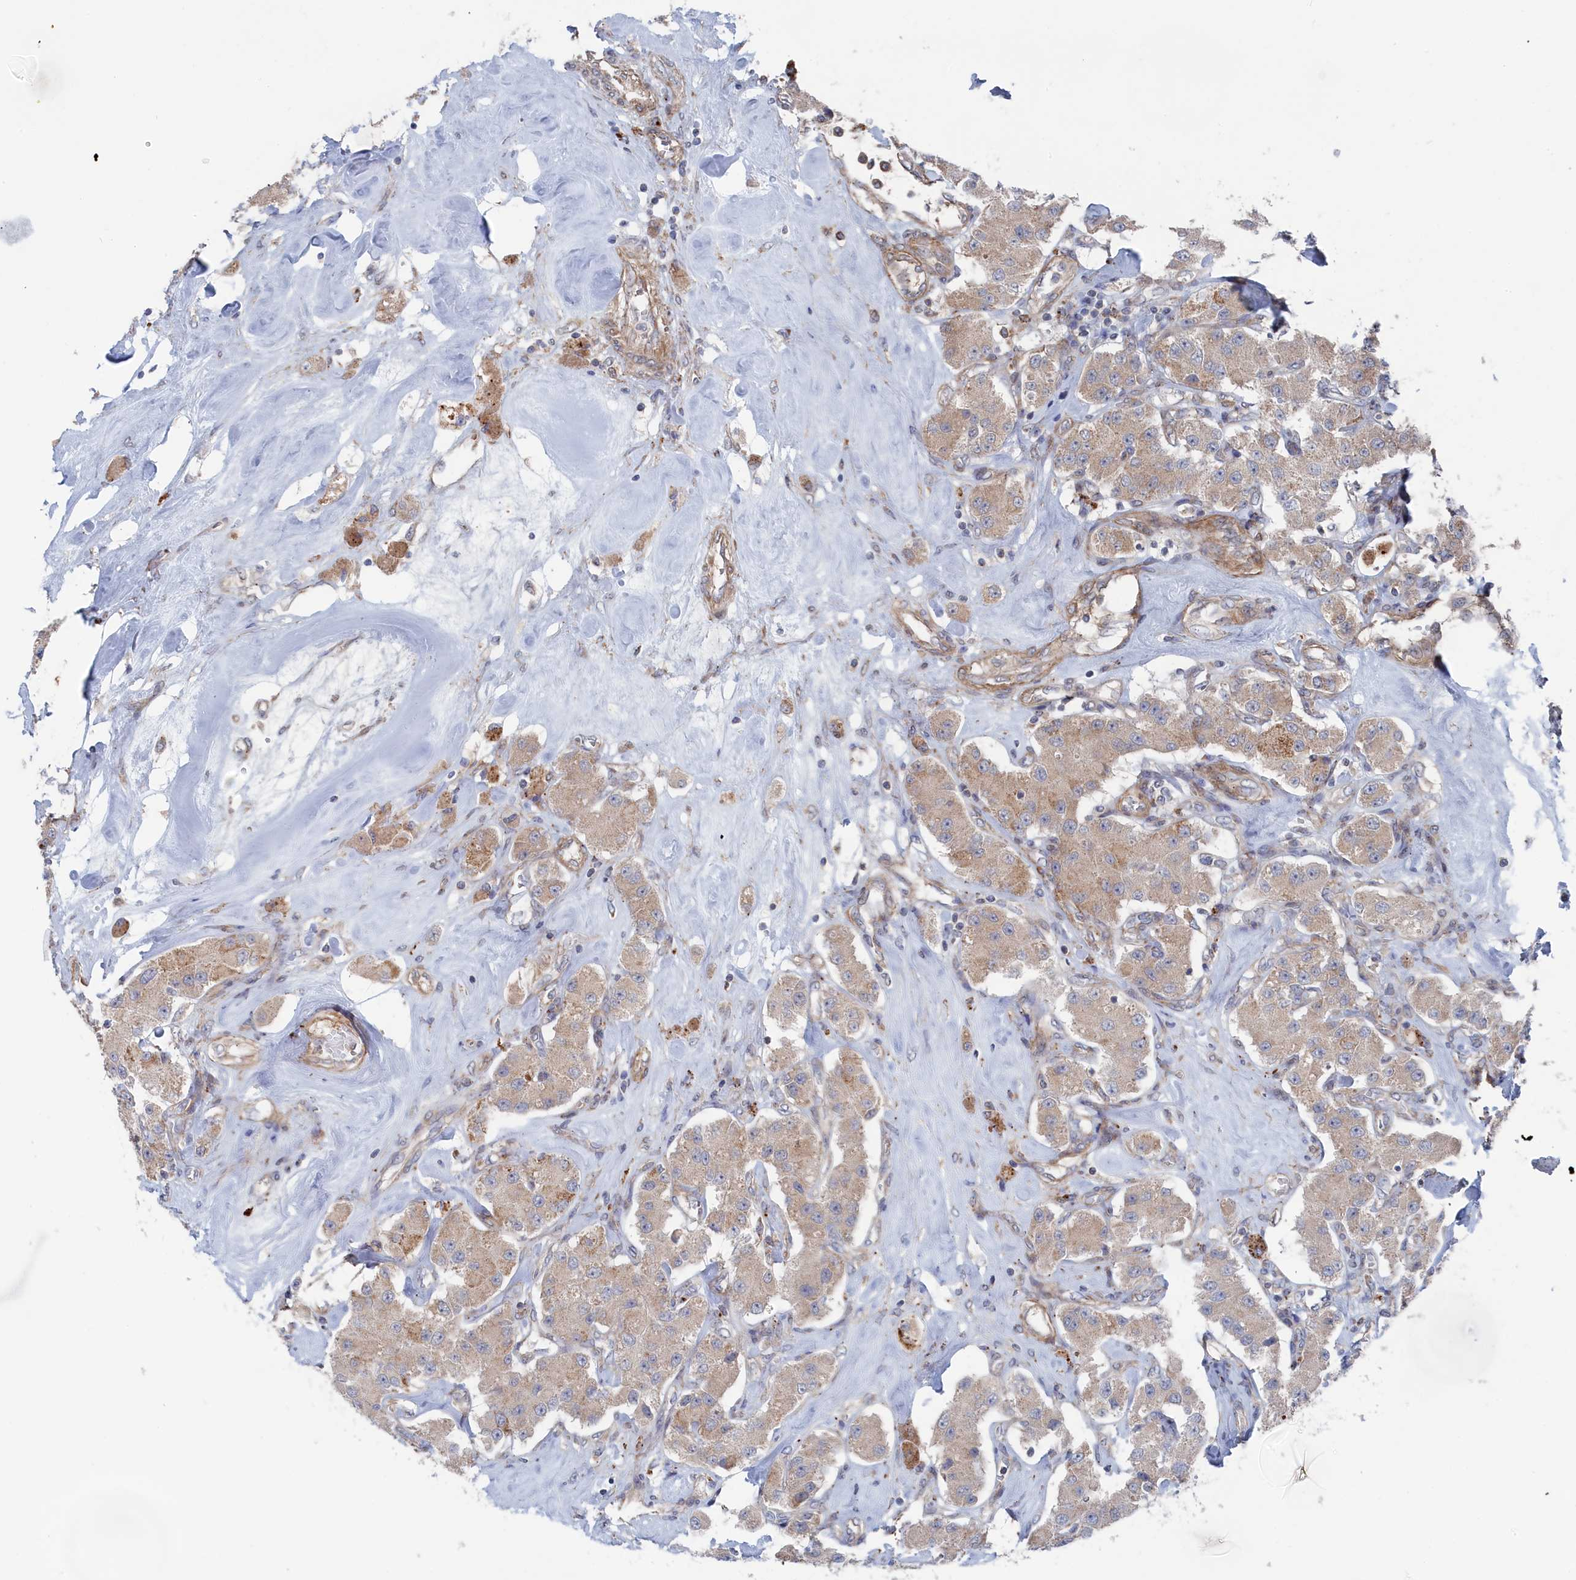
{"staining": {"intensity": "weak", "quantity": "25%-75%", "location": "cytoplasmic/membranous"}, "tissue": "carcinoid", "cell_type": "Tumor cells", "image_type": "cancer", "snomed": [{"axis": "morphology", "description": "Carcinoid, malignant, NOS"}, {"axis": "topography", "description": "Pancreas"}], "caption": "An immunohistochemistry histopathology image of neoplastic tissue is shown. Protein staining in brown labels weak cytoplasmic/membranous positivity in malignant carcinoid within tumor cells.", "gene": "FILIP1L", "patient": {"sex": "male", "age": 41}}